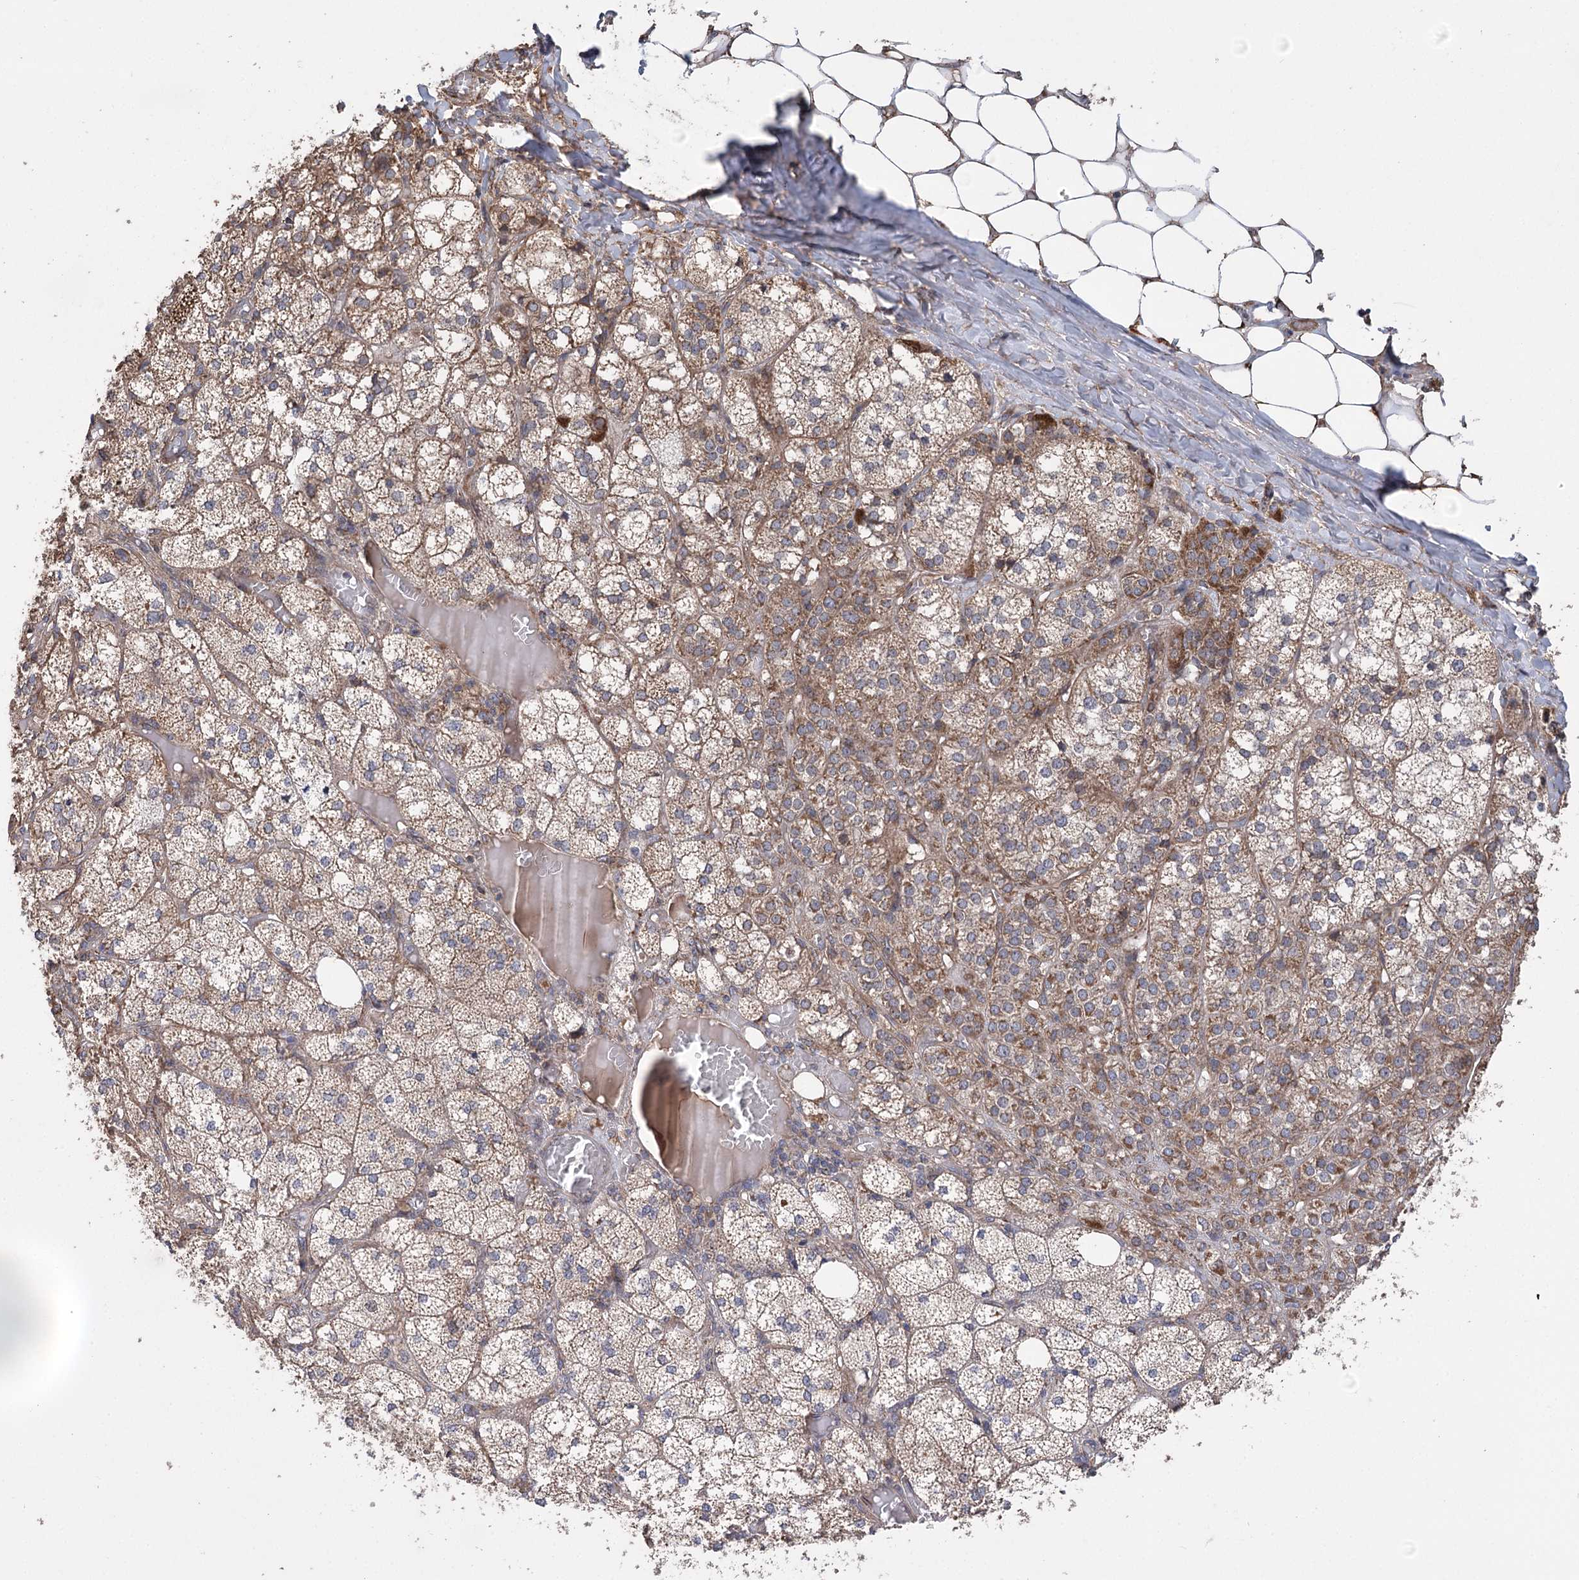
{"staining": {"intensity": "moderate", "quantity": ">75%", "location": "cytoplasmic/membranous"}, "tissue": "adrenal gland", "cell_type": "Glandular cells", "image_type": "normal", "snomed": [{"axis": "morphology", "description": "Normal tissue, NOS"}, {"axis": "topography", "description": "Adrenal gland"}], "caption": "A photomicrograph of human adrenal gland stained for a protein reveals moderate cytoplasmic/membranous brown staining in glandular cells. (IHC, brightfield microscopy, high magnification).", "gene": "RWDD4", "patient": {"sex": "female", "age": 61}}